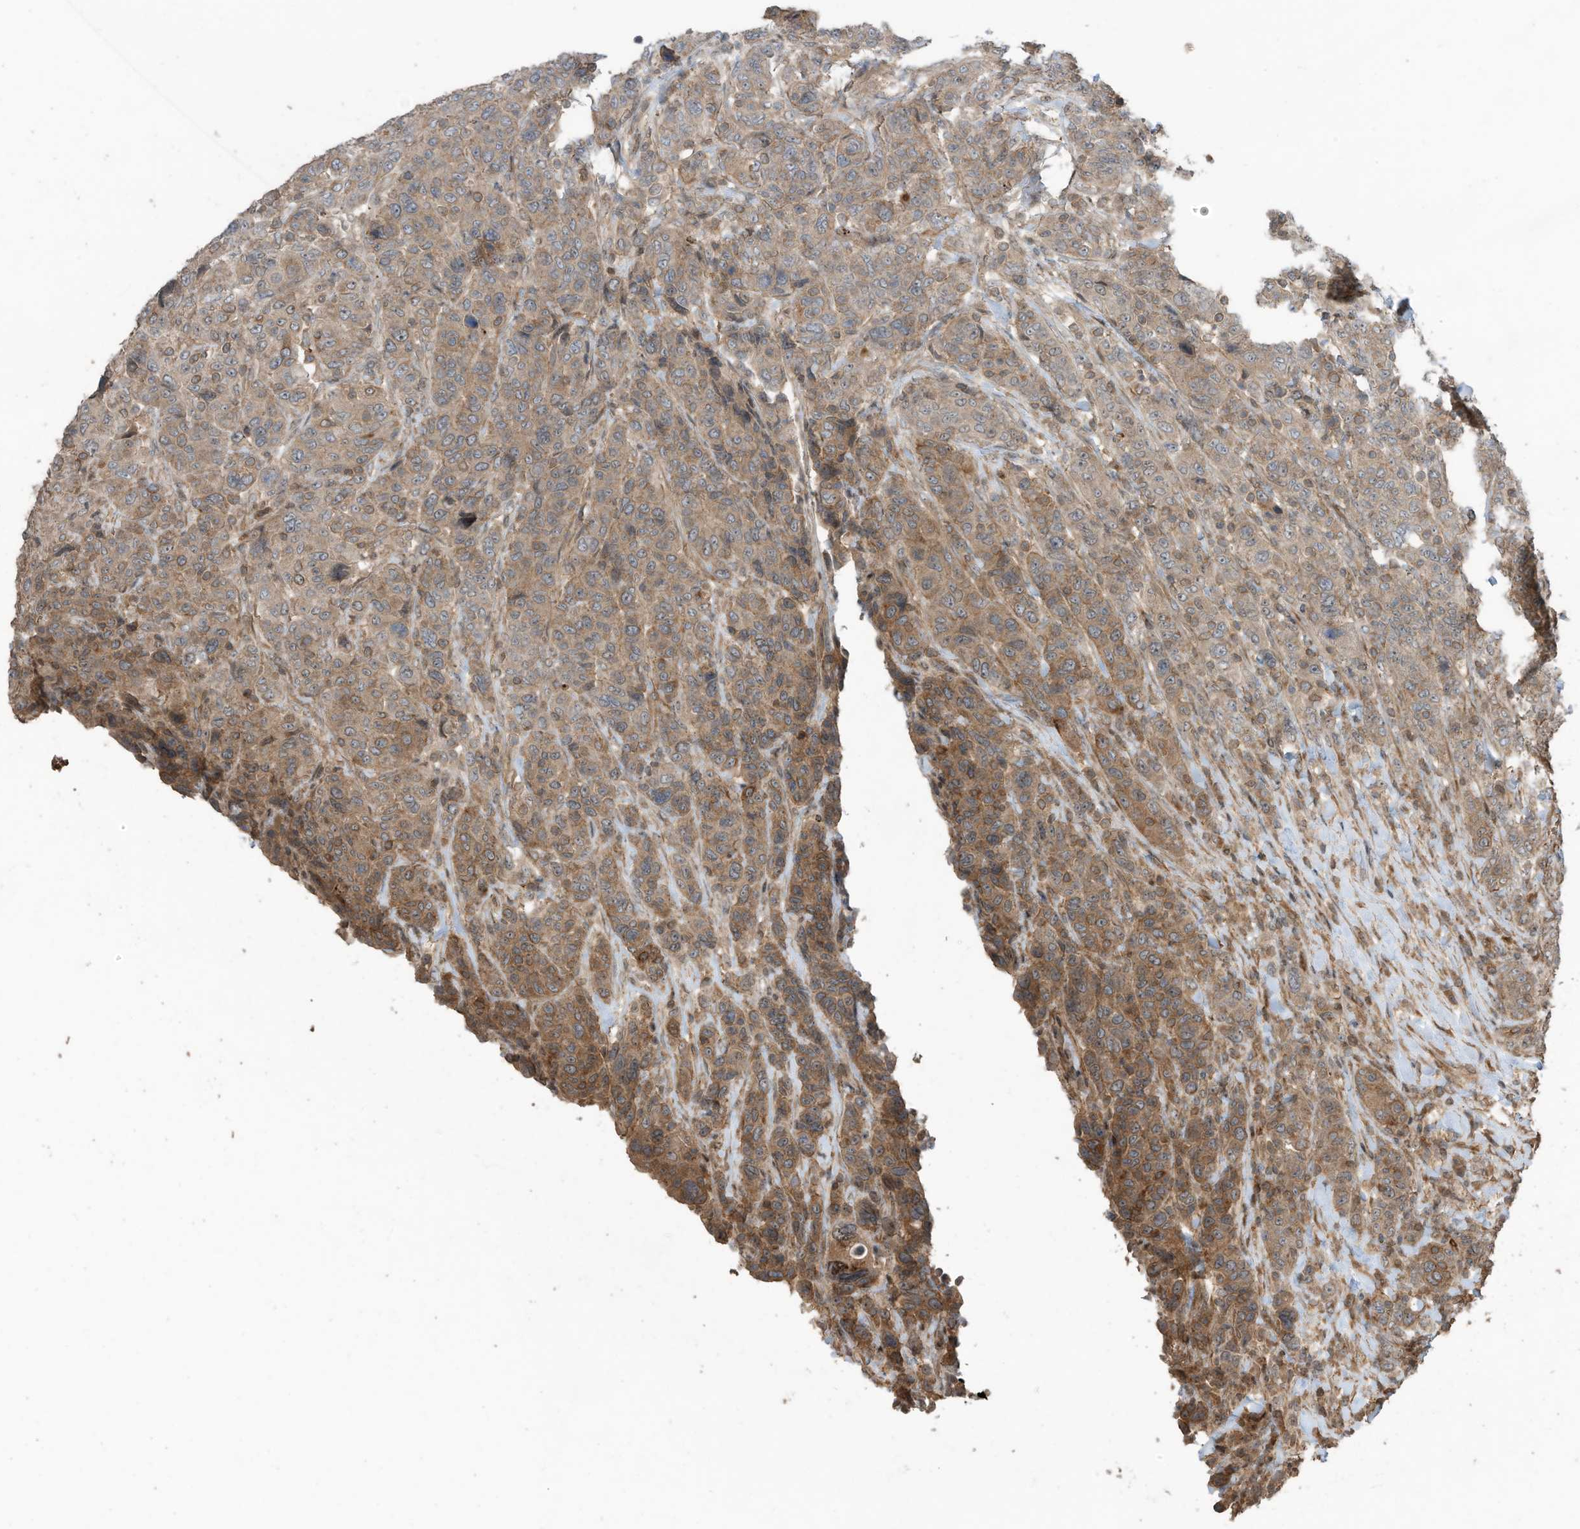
{"staining": {"intensity": "moderate", "quantity": ">75%", "location": "cytoplasmic/membranous"}, "tissue": "breast cancer", "cell_type": "Tumor cells", "image_type": "cancer", "snomed": [{"axis": "morphology", "description": "Duct carcinoma"}, {"axis": "topography", "description": "Breast"}], "caption": "Human breast infiltrating ductal carcinoma stained with a brown dye shows moderate cytoplasmic/membranous positive expression in approximately >75% of tumor cells.", "gene": "ZNF653", "patient": {"sex": "female", "age": 37}}